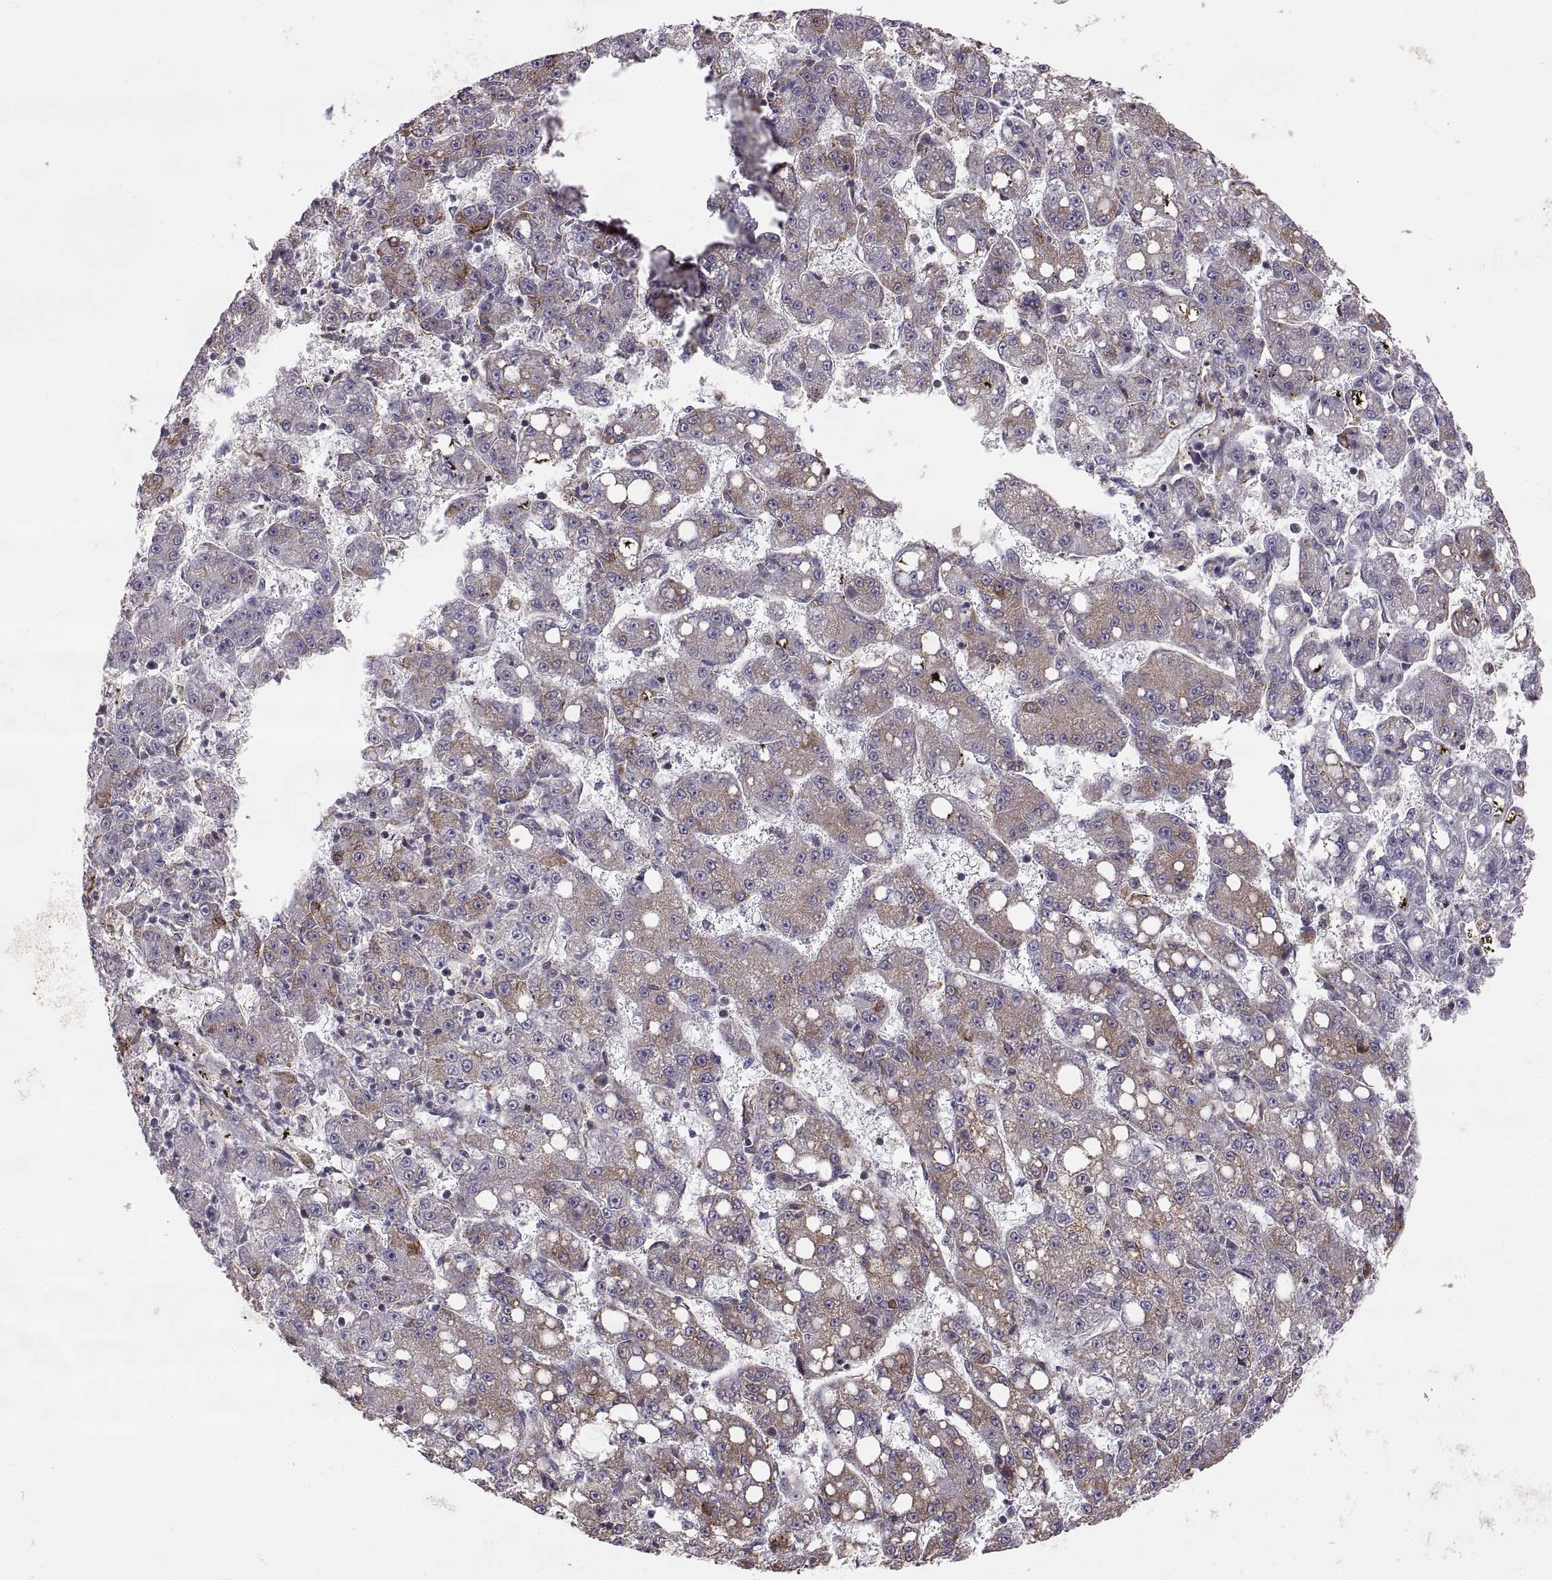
{"staining": {"intensity": "moderate", "quantity": "25%-75%", "location": "cytoplasmic/membranous"}, "tissue": "liver cancer", "cell_type": "Tumor cells", "image_type": "cancer", "snomed": [{"axis": "morphology", "description": "Carcinoma, Hepatocellular, NOS"}, {"axis": "topography", "description": "Liver"}], "caption": "This is a histology image of immunohistochemistry staining of liver cancer (hepatocellular carcinoma), which shows moderate expression in the cytoplasmic/membranous of tumor cells.", "gene": "PLEKHB2", "patient": {"sex": "female", "age": 65}}